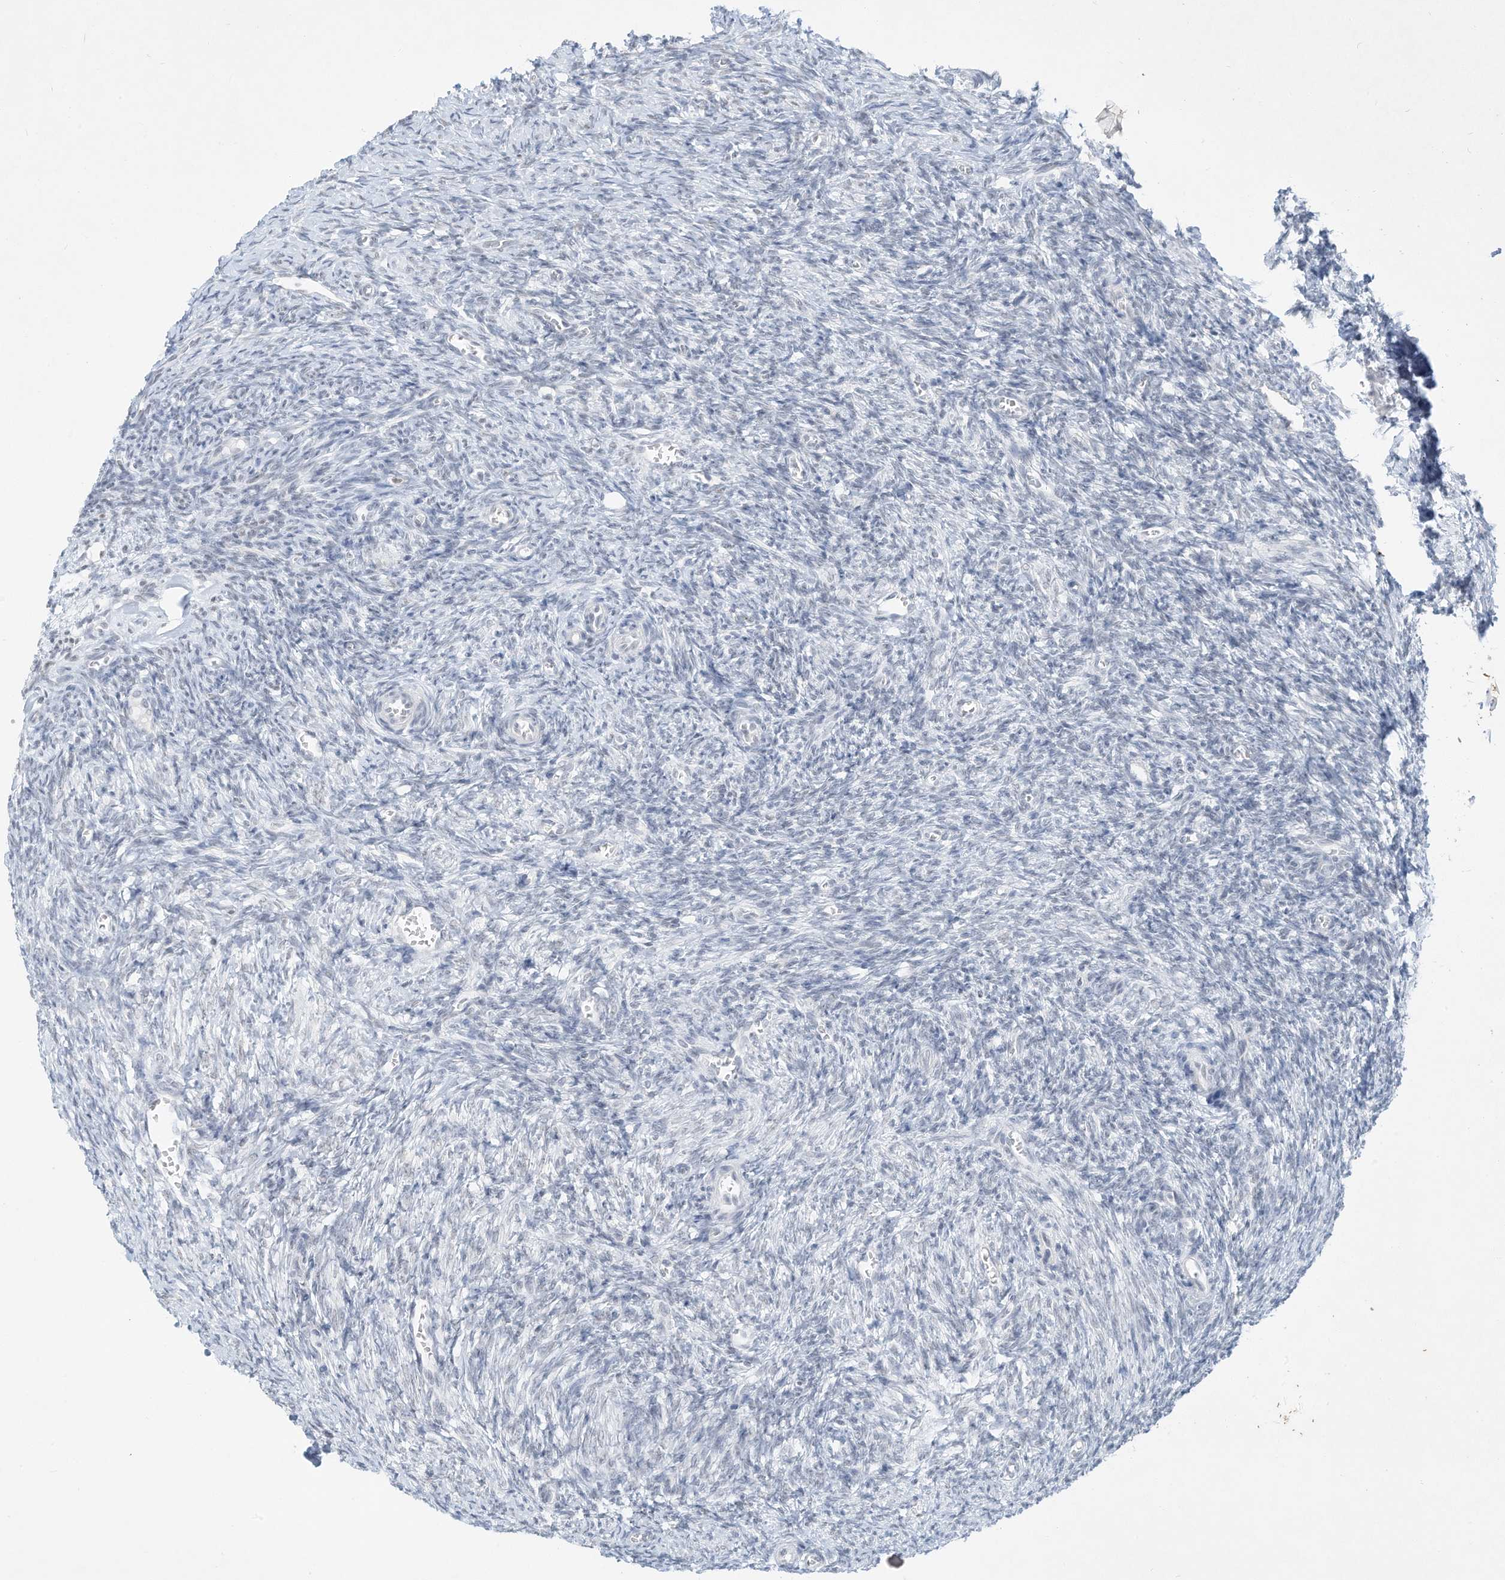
{"staining": {"intensity": "negative", "quantity": "none", "location": "none"}, "tissue": "ovary", "cell_type": "Ovarian stroma cells", "image_type": "normal", "snomed": [{"axis": "morphology", "description": "Normal tissue, NOS"}, {"axis": "topography", "description": "Ovary"}], "caption": "Immunohistochemistry (IHC) image of benign human ovary stained for a protein (brown), which exhibits no staining in ovarian stroma cells.", "gene": "PGC", "patient": {"sex": "female", "age": 27}}